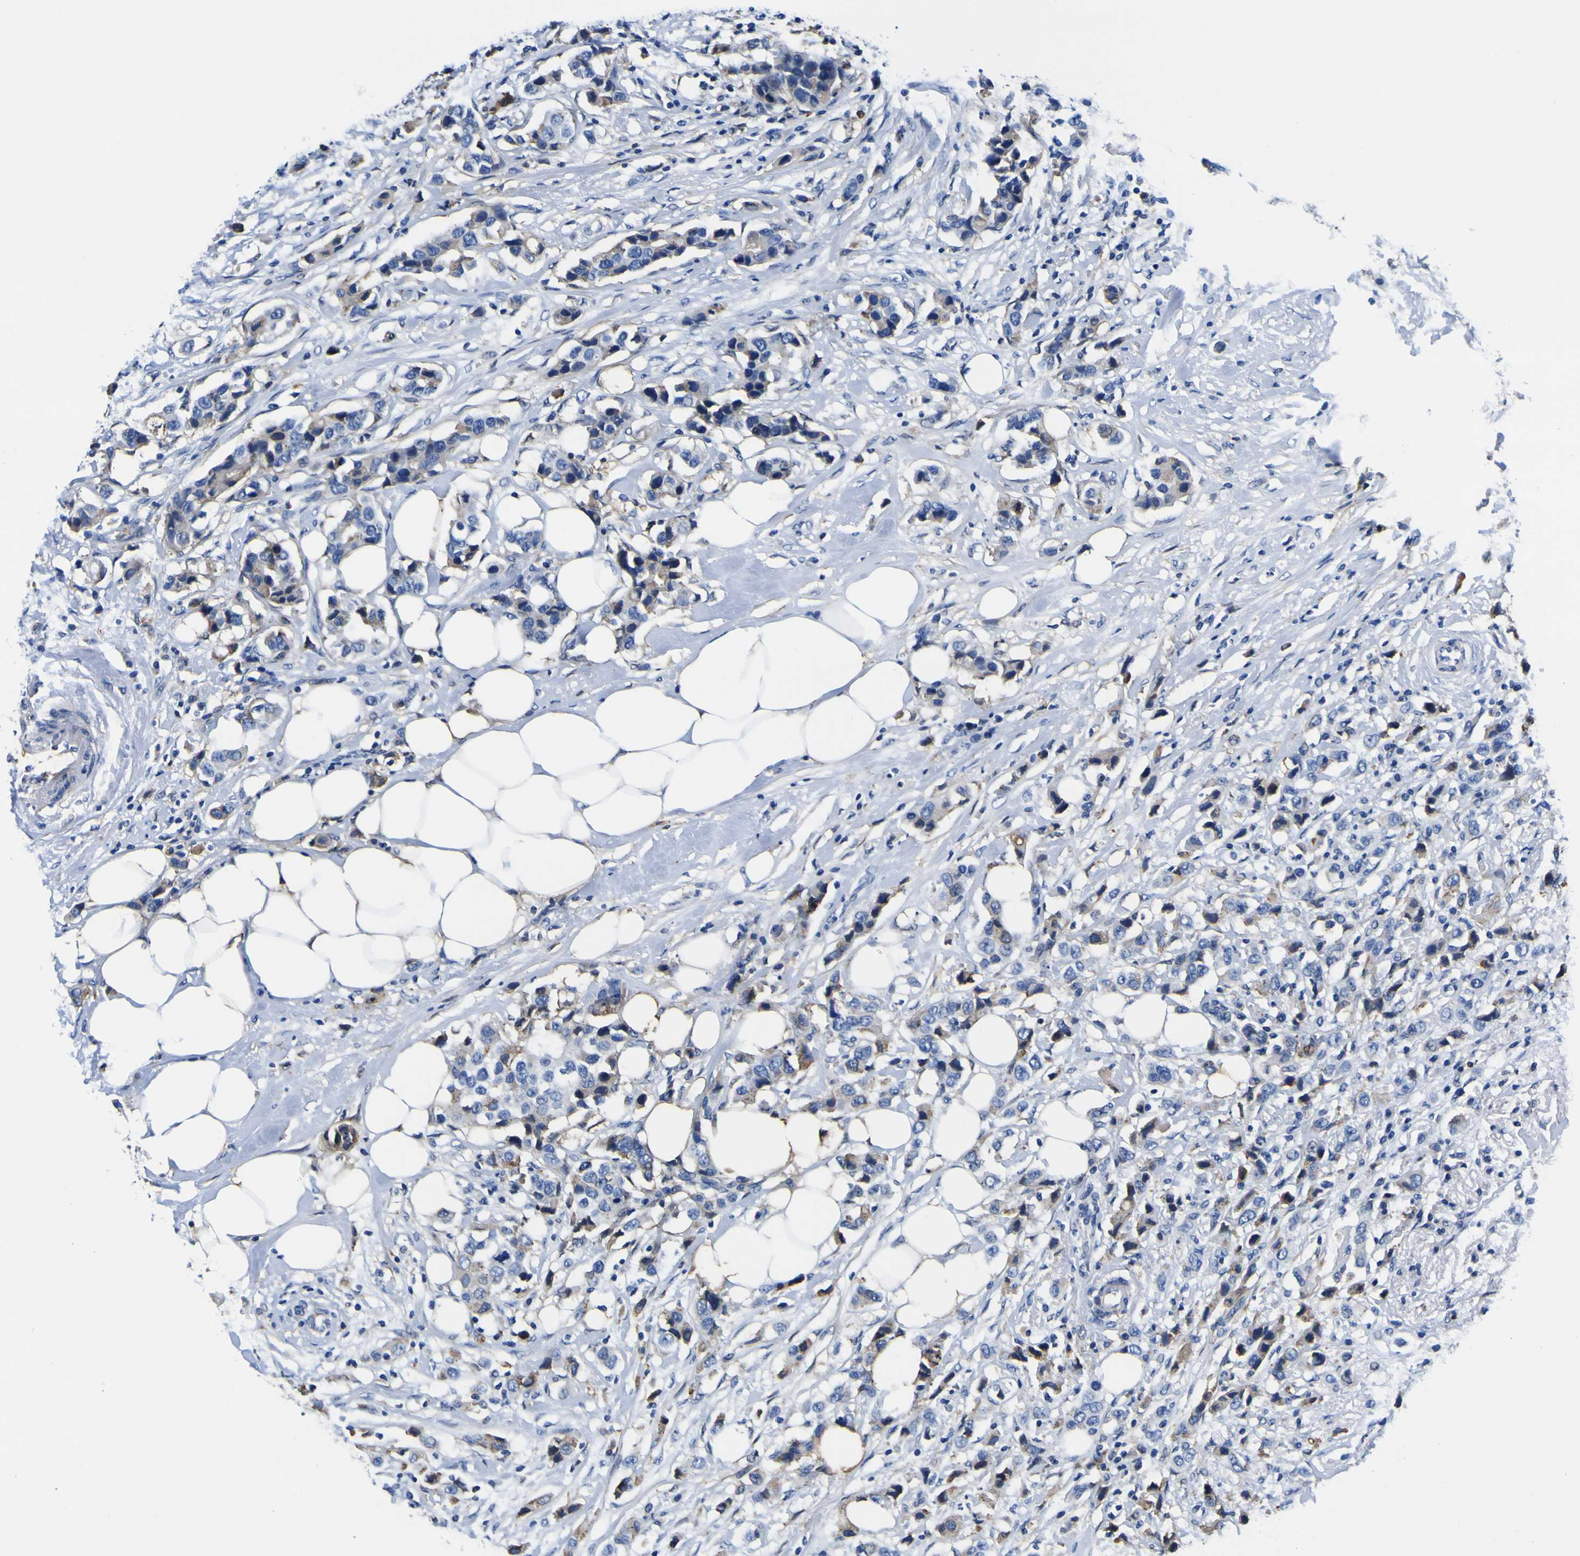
{"staining": {"intensity": "moderate", "quantity": "25%-75%", "location": "cytoplasmic/membranous"}, "tissue": "breast cancer", "cell_type": "Tumor cells", "image_type": "cancer", "snomed": [{"axis": "morphology", "description": "Normal tissue, NOS"}, {"axis": "morphology", "description": "Duct carcinoma"}, {"axis": "topography", "description": "Breast"}], "caption": "A micrograph of breast cancer stained for a protein reveals moderate cytoplasmic/membranous brown staining in tumor cells.", "gene": "PXDN", "patient": {"sex": "female", "age": 50}}